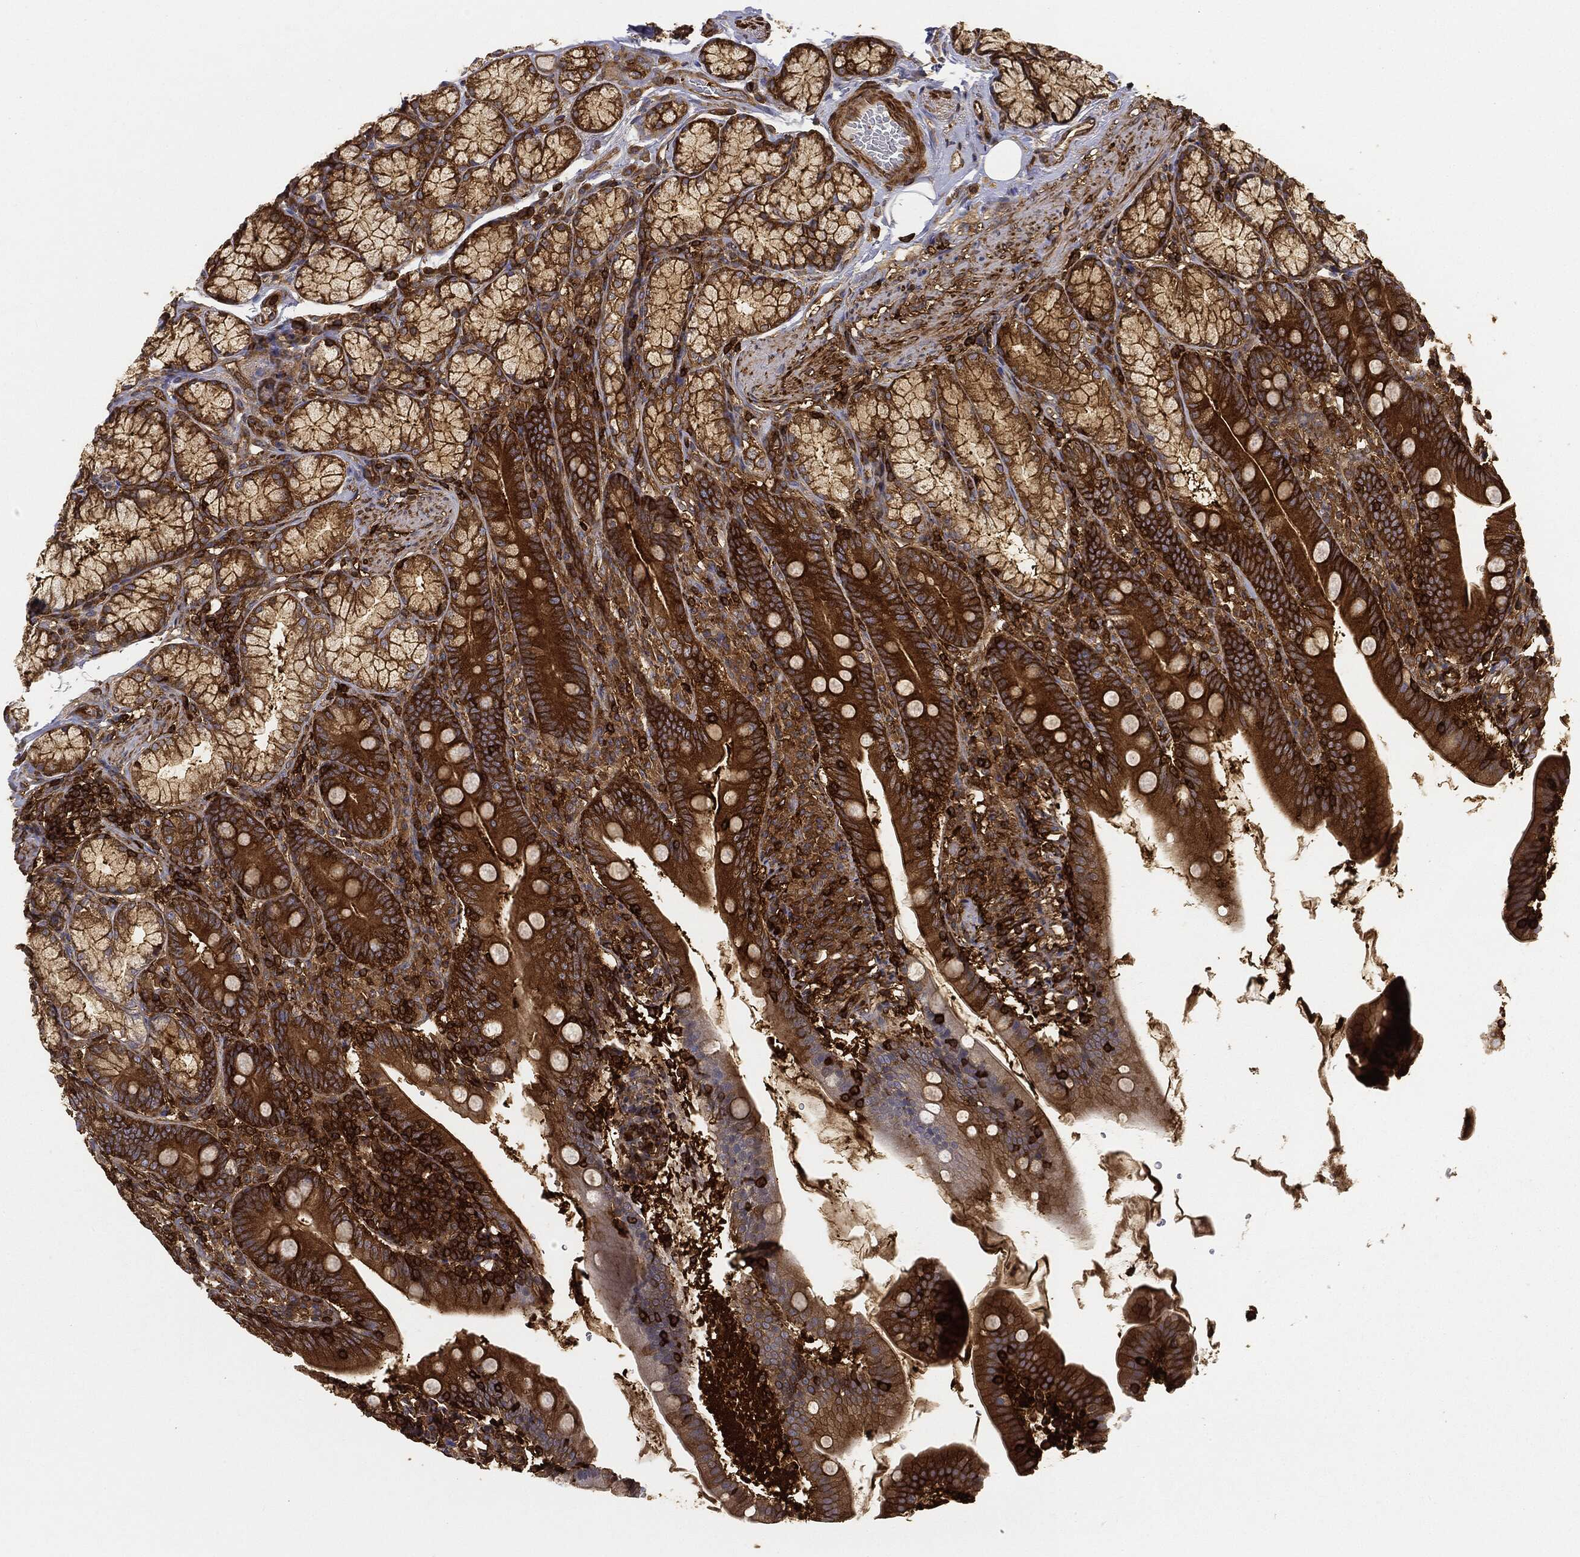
{"staining": {"intensity": "strong", "quantity": ">75%", "location": "cytoplasmic/membranous"}, "tissue": "duodenum", "cell_type": "Glandular cells", "image_type": "normal", "snomed": [{"axis": "morphology", "description": "Normal tissue, NOS"}, {"axis": "topography", "description": "Duodenum"}], "caption": "Brown immunohistochemical staining in normal human duodenum displays strong cytoplasmic/membranous positivity in approximately >75% of glandular cells. (DAB = brown stain, brightfield microscopy at high magnification).", "gene": "WDR1", "patient": {"sex": "female", "age": 67}}